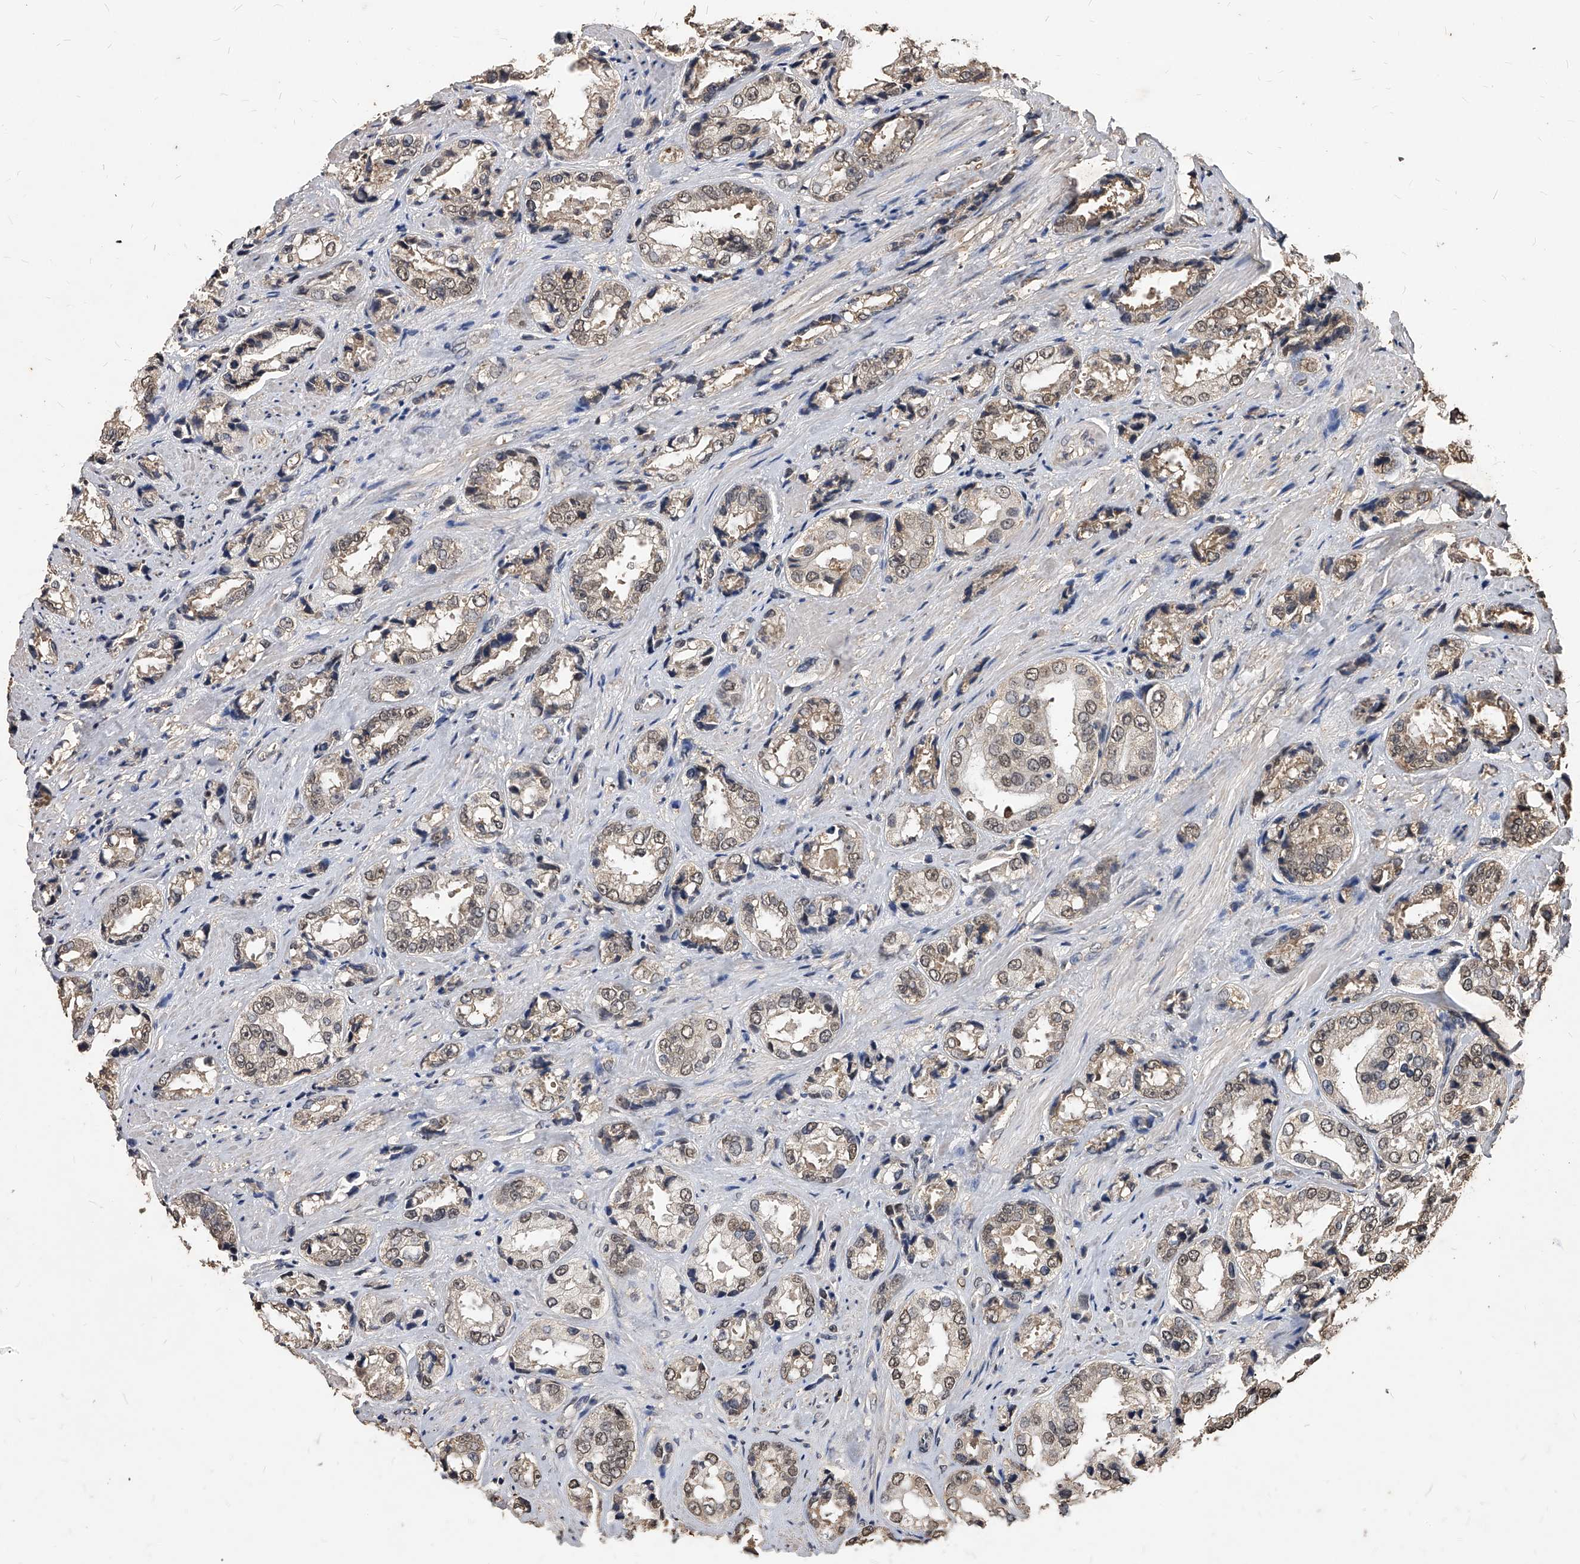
{"staining": {"intensity": "weak", "quantity": "25%-75%", "location": "nuclear"}, "tissue": "prostate cancer", "cell_type": "Tumor cells", "image_type": "cancer", "snomed": [{"axis": "morphology", "description": "Adenocarcinoma, High grade"}, {"axis": "topography", "description": "Prostate"}], "caption": "Protein staining shows weak nuclear expression in approximately 25%-75% of tumor cells in prostate cancer. (DAB (3,3'-diaminobenzidine) IHC with brightfield microscopy, high magnification).", "gene": "FBXL4", "patient": {"sex": "male", "age": 61}}